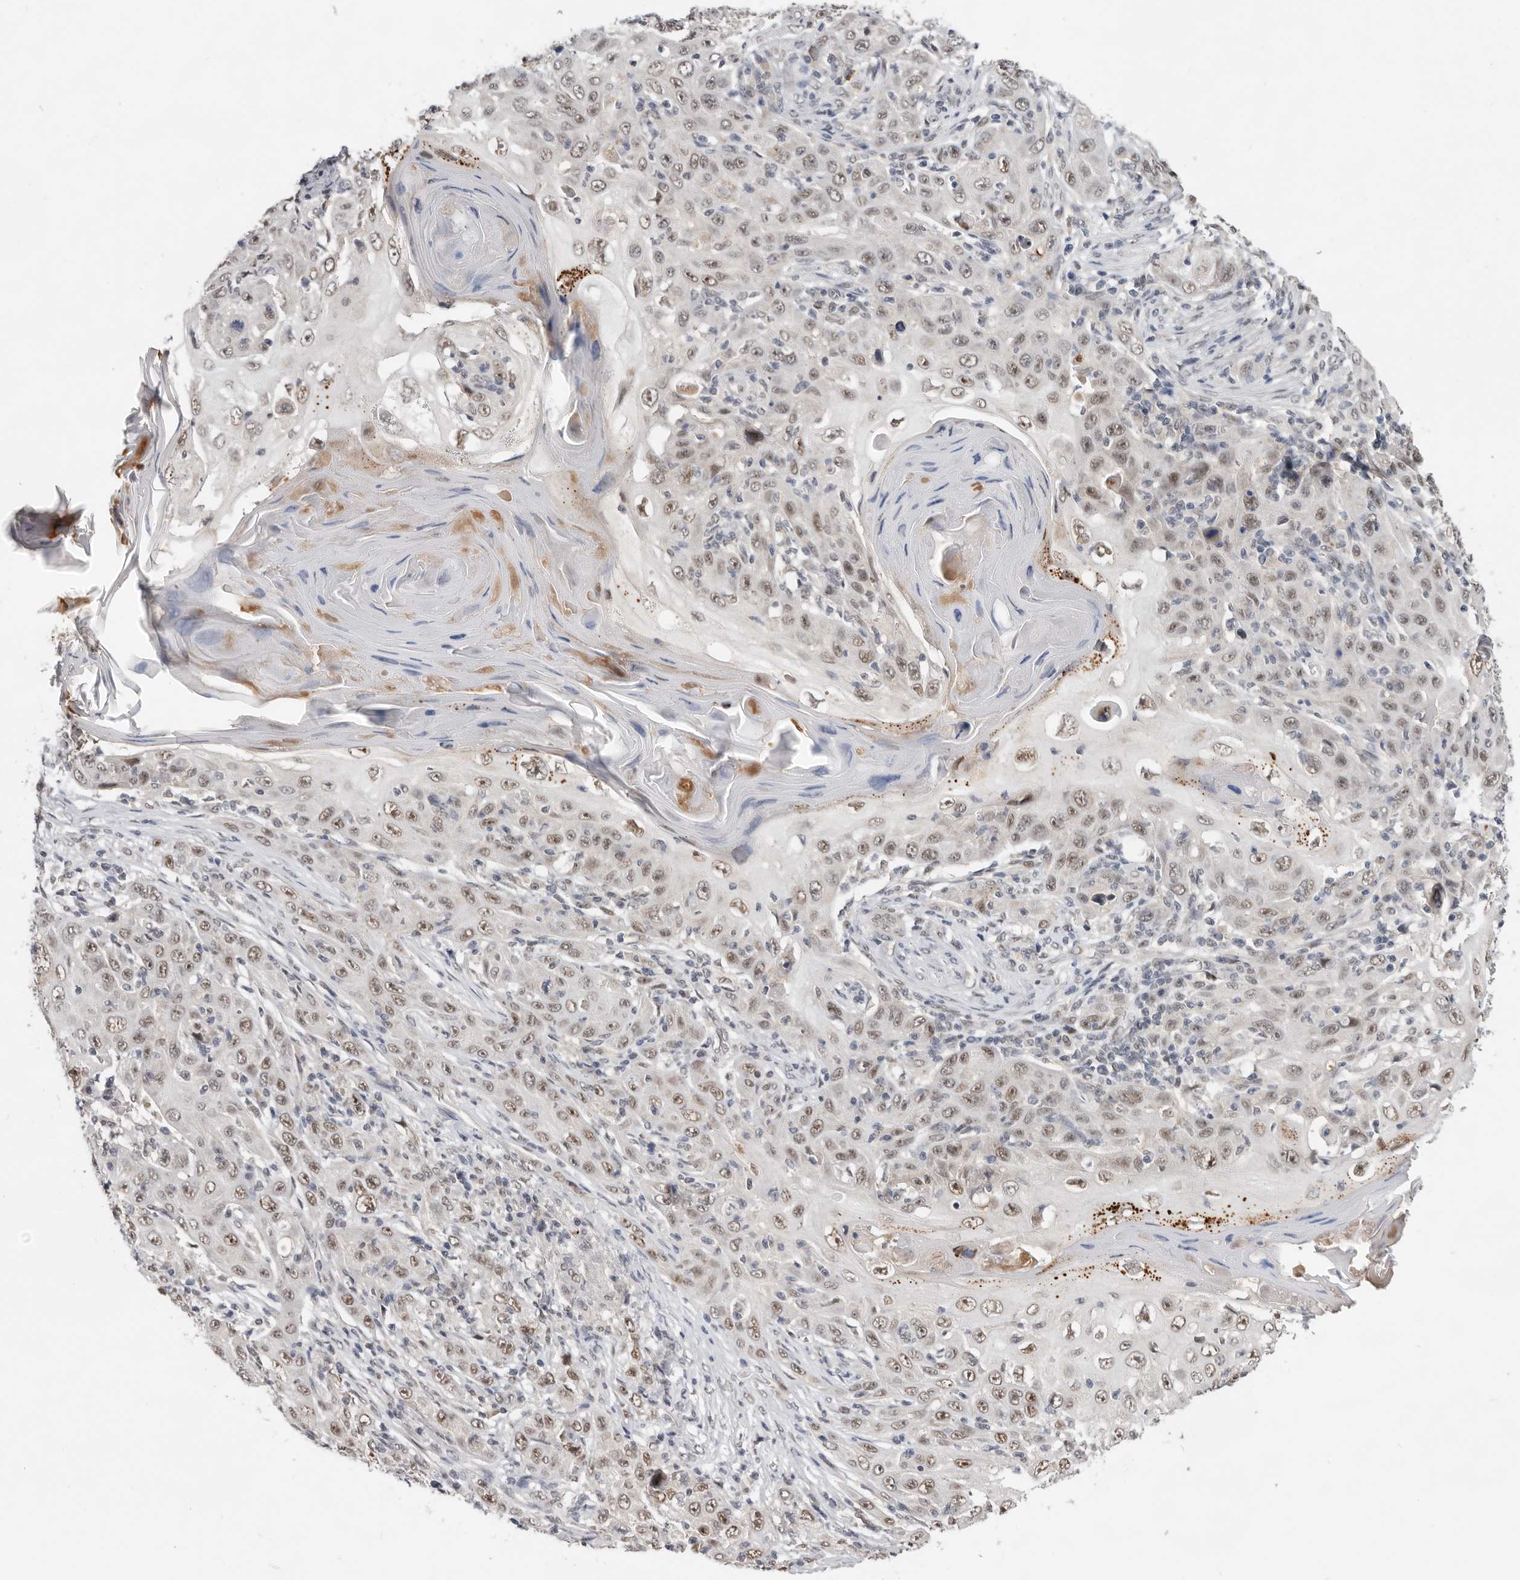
{"staining": {"intensity": "moderate", "quantity": "25%-75%", "location": "nuclear"}, "tissue": "skin cancer", "cell_type": "Tumor cells", "image_type": "cancer", "snomed": [{"axis": "morphology", "description": "Squamous cell carcinoma, NOS"}, {"axis": "topography", "description": "Skin"}], "caption": "This is a histology image of immunohistochemistry (IHC) staining of squamous cell carcinoma (skin), which shows moderate staining in the nuclear of tumor cells.", "gene": "BRCA2", "patient": {"sex": "female", "age": 88}}